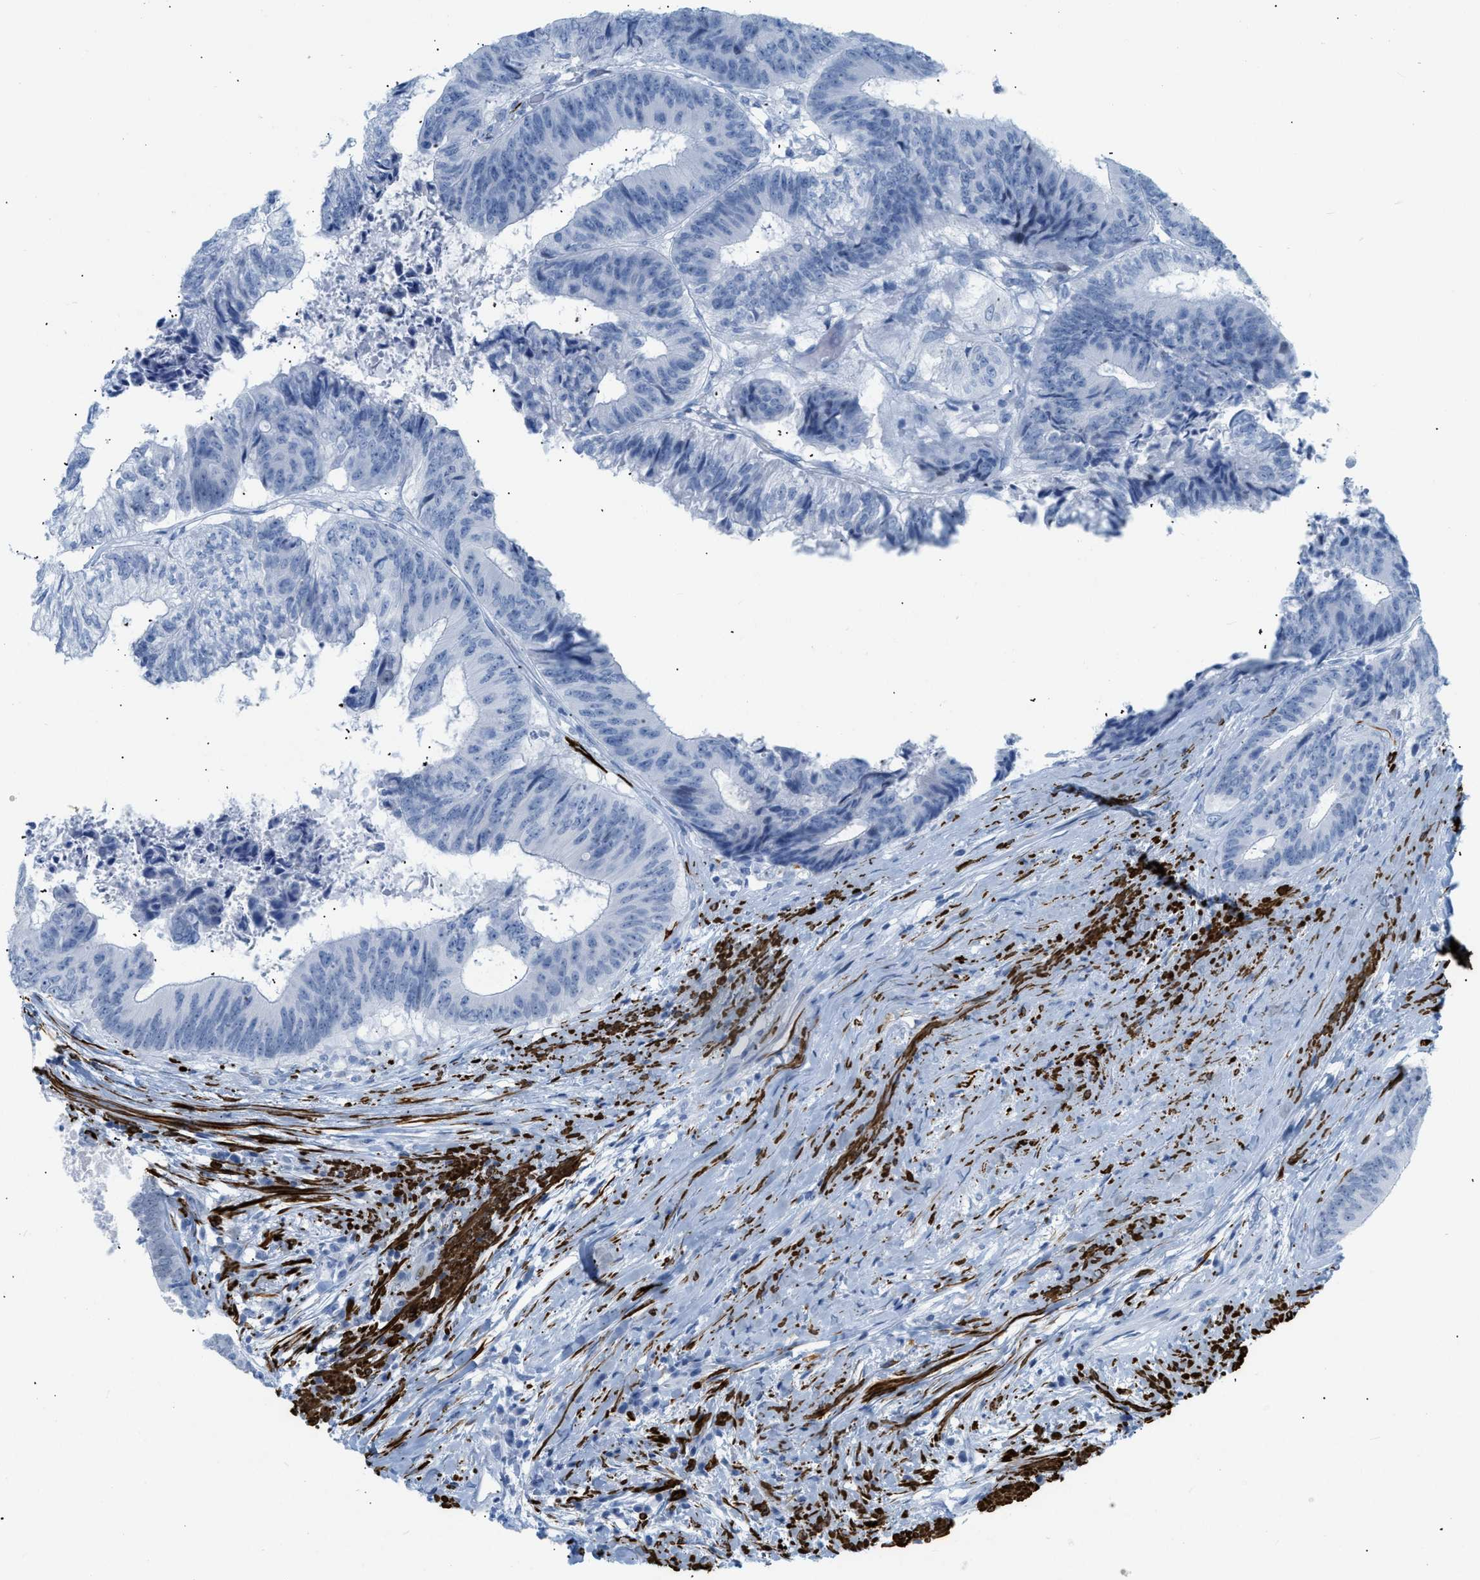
{"staining": {"intensity": "negative", "quantity": "none", "location": "none"}, "tissue": "colorectal cancer", "cell_type": "Tumor cells", "image_type": "cancer", "snomed": [{"axis": "morphology", "description": "Adenocarcinoma, NOS"}, {"axis": "topography", "description": "Rectum"}], "caption": "Immunohistochemistry histopathology image of neoplastic tissue: human colorectal cancer stained with DAB reveals no significant protein staining in tumor cells.", "gene": "DES", "patient": {"sex": "male", "age": 72}}